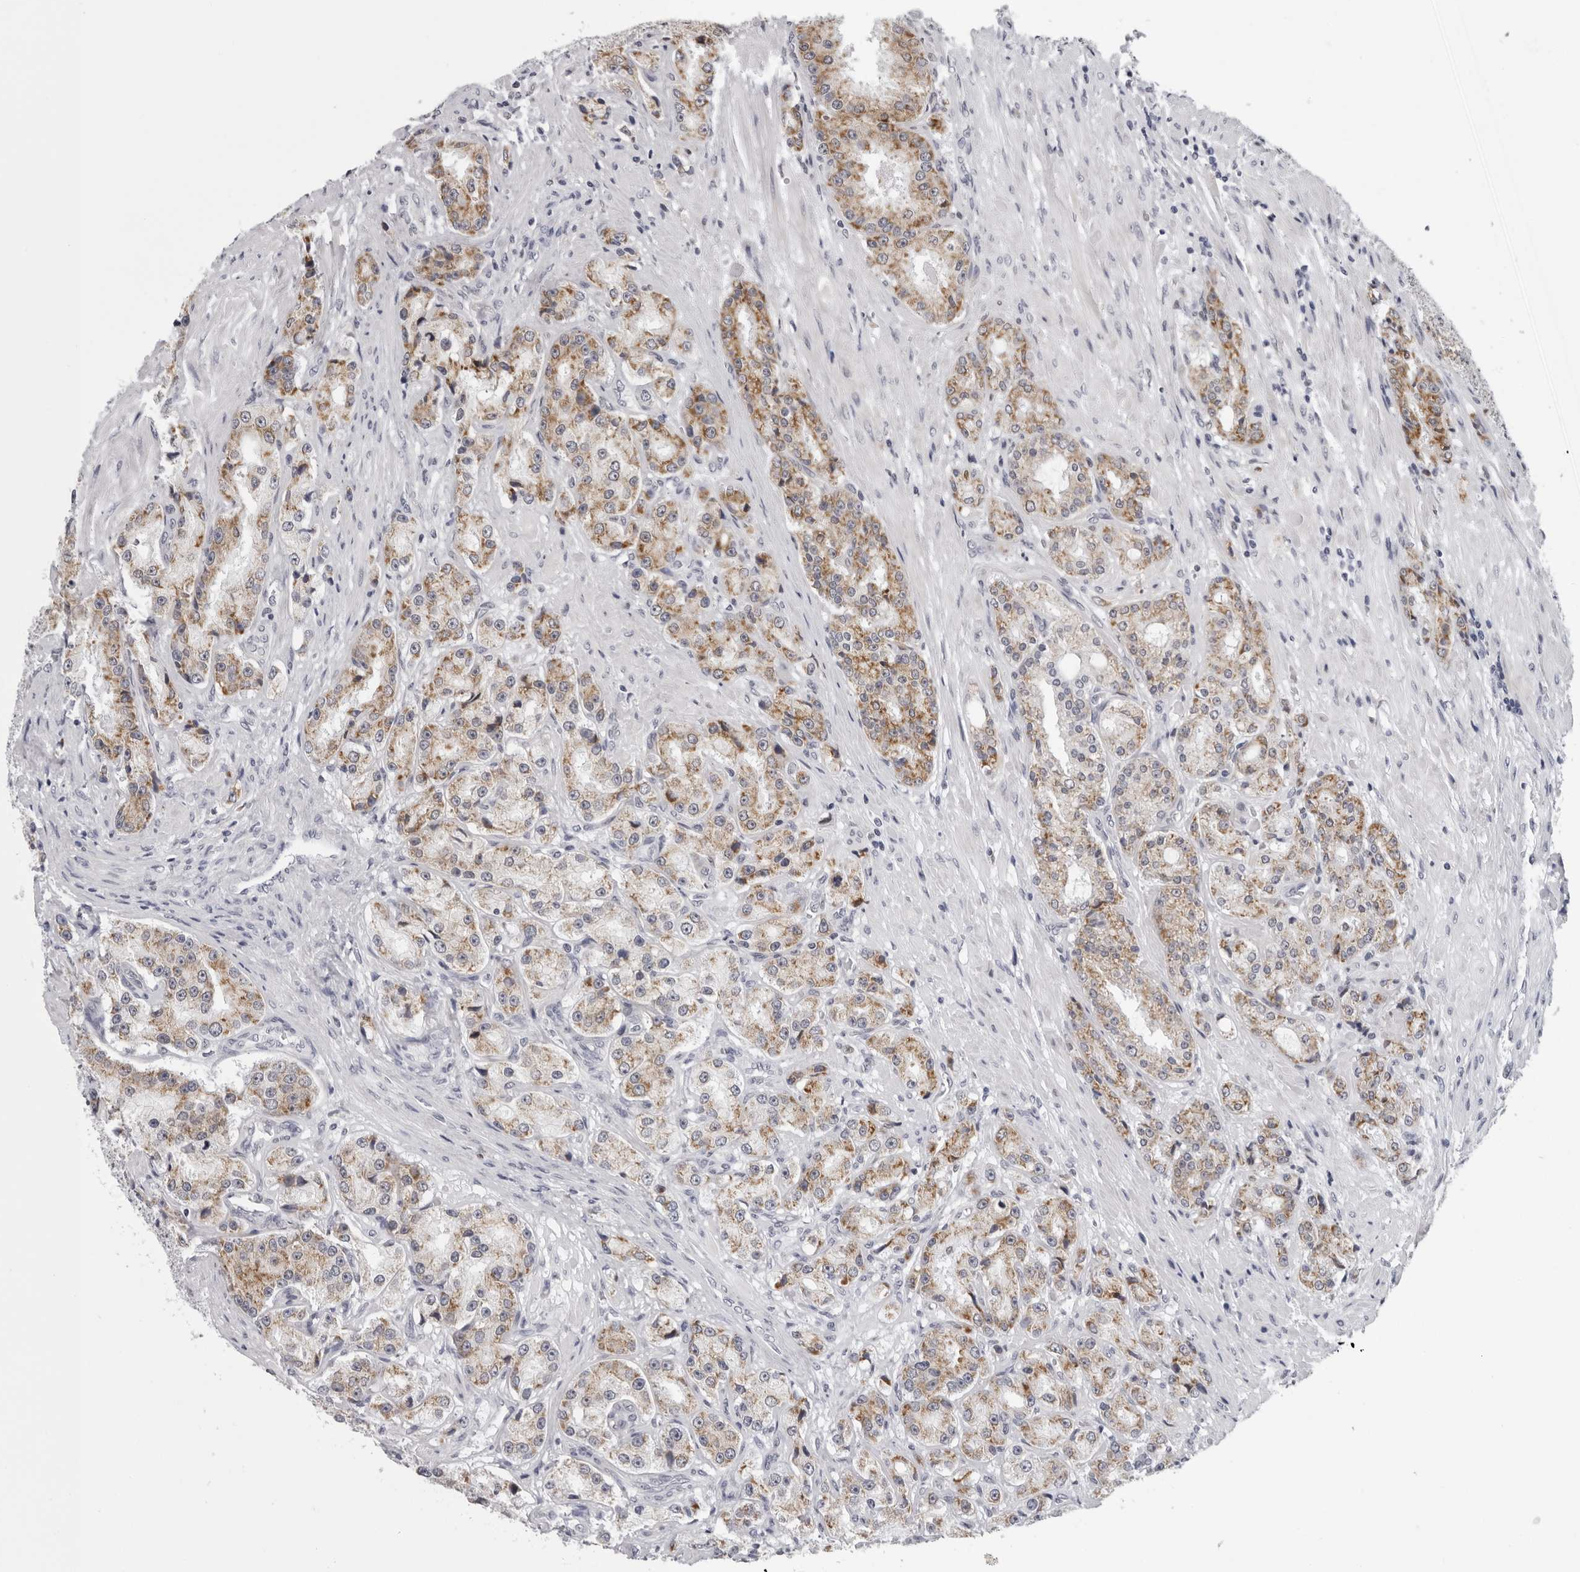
{"staining": {"intensity": "moderate", "quantity": ">75%", "location": "cytoplasmic/membranous"}, "tissue": "prostate cancer", "cell_type": "Tumor cells", "image_type": "cancer", "snomed": [{"axis": "morphology", "description": "Adenocarcinoma, High grade"}, {"axis": "topography", "description": "Prostate"}], "caption": "Immunohistochemical staining of human prostate adenocarcinoma (high-grade) demonstrates moderate cytoplasmic/membranous protein staining in approximately >75% of tumor cells.", "gene": "CPT2", "patient": {"sex": "male", "age": 60}}